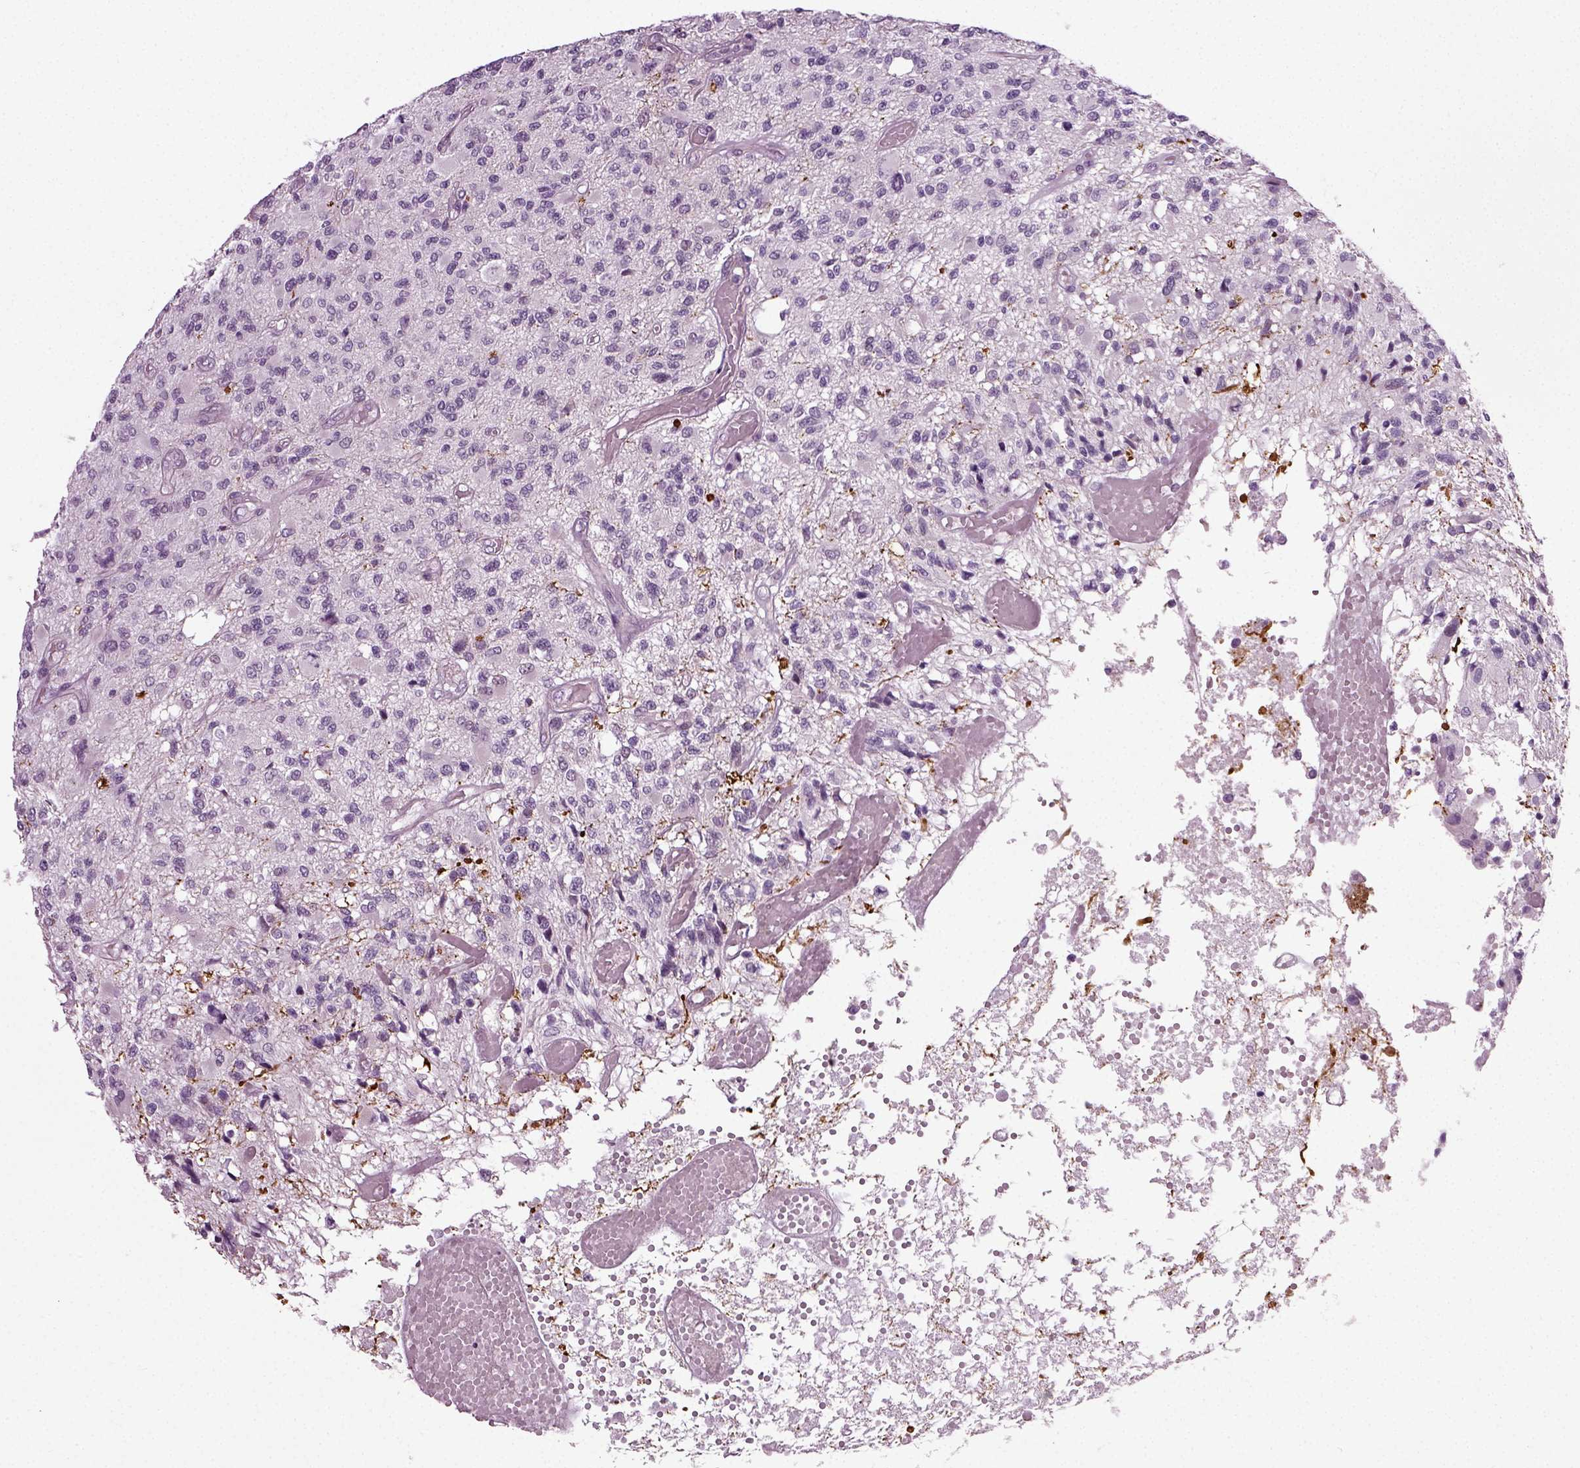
{"staining": {"intensity": "negative", "quantity": "none", "location": "none"}, "tissue": "glioma", "cell_type": "Tumor cells", "image_type": "cancer", "snomed": [{"axis": "morphology", "description": "Glioma, malignant, High grade"}, {"axis": "topography", "description": "Brain"}], "caption": "There is no significant expression in tumor cells of glioma.", "gene": "SCG5", "patient": {"sex": "female", "age": 63}}